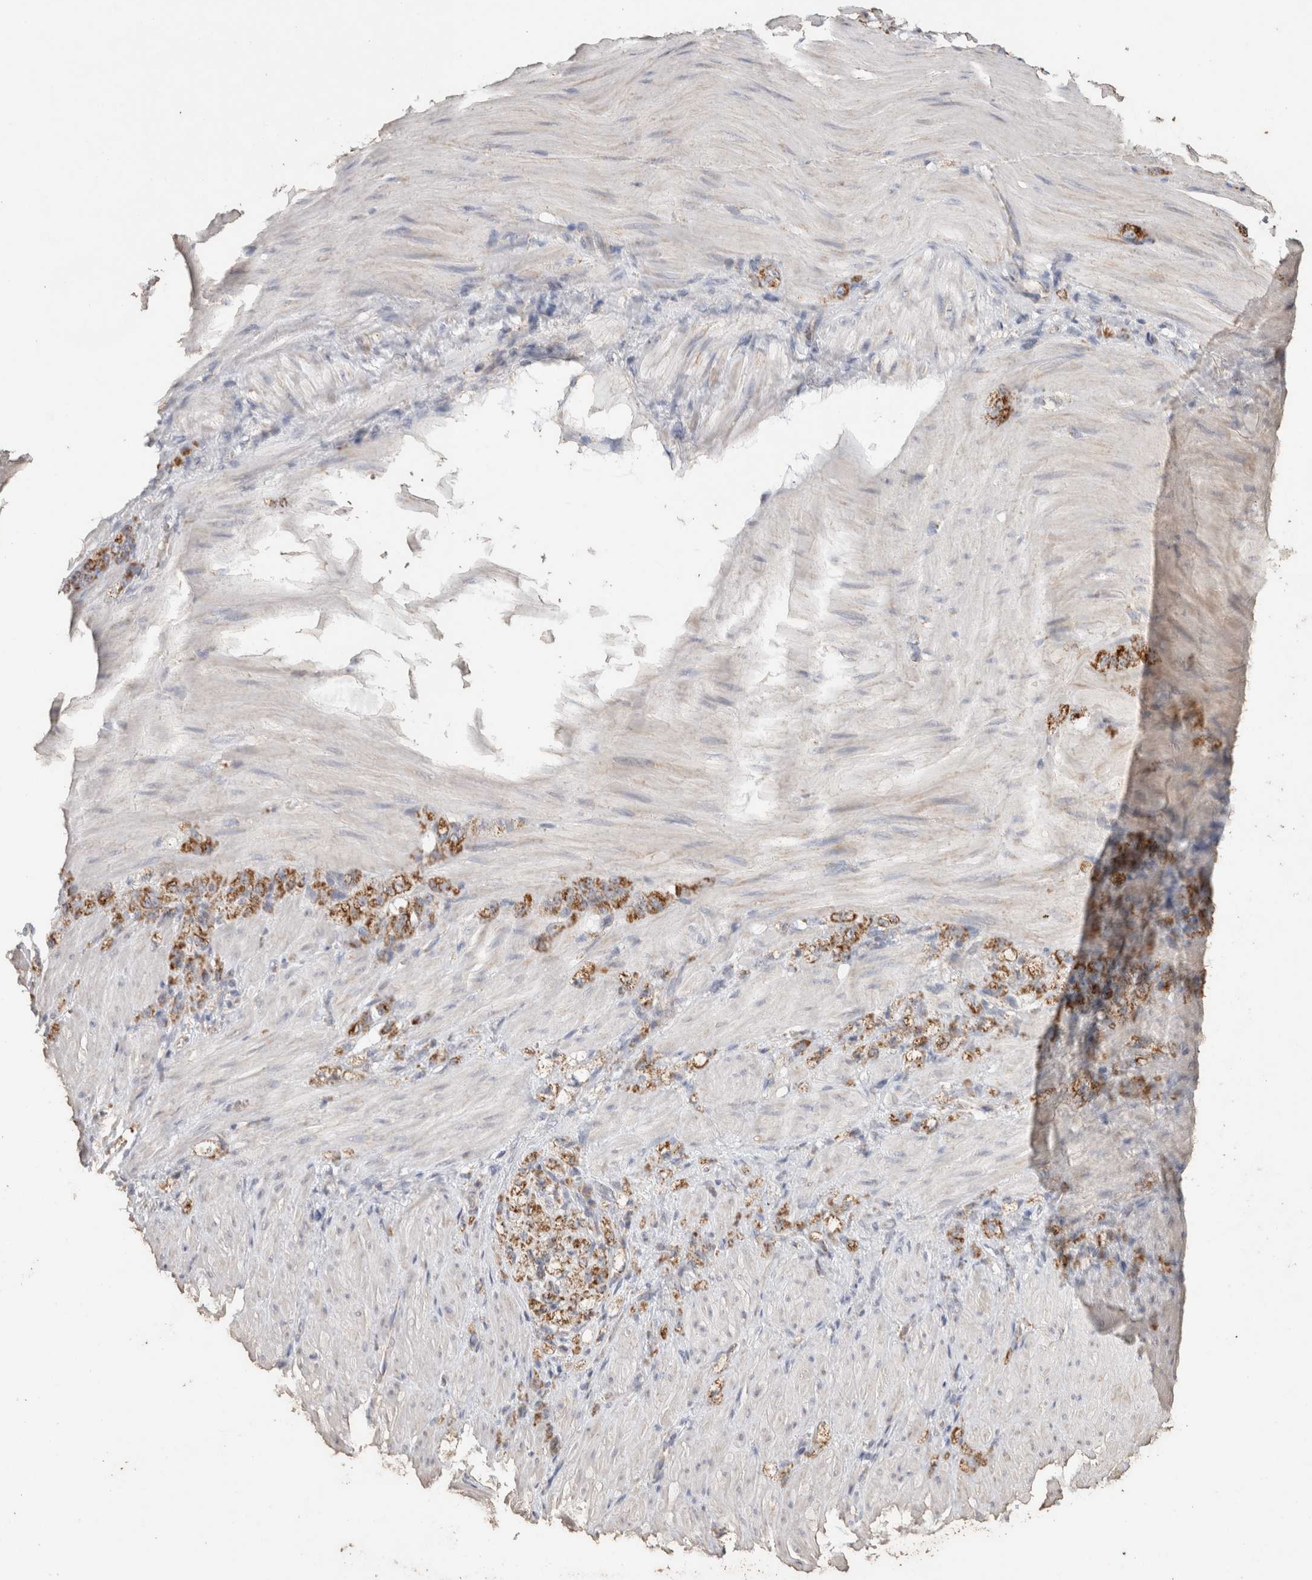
{"staining": {"intensity": "moderate", "quantity": ">75%", "location": "cytoplasmic/membranous"}, "tissue": "stomach cancer", "cell_type": "Tumor cells", "image_type": "cancer", "snomed": [{"axis": "morphology", "description": "Normal tissue, NOS"}, {"axis": "morphology", "description": "Adenocarcinoma, NOS"}, {"axis": "topography", "description": "Stomach"}], "caption": "Protein analysis of adenocarcinoma (stomach) tissue displays moderate cytoplasmic/membranous staining in approximately >75% of tumor cells. (IHC, brightfield microscopy, high magnification).", "gene": "ACADM", "patient": {"sex": "male", "age": 82}}